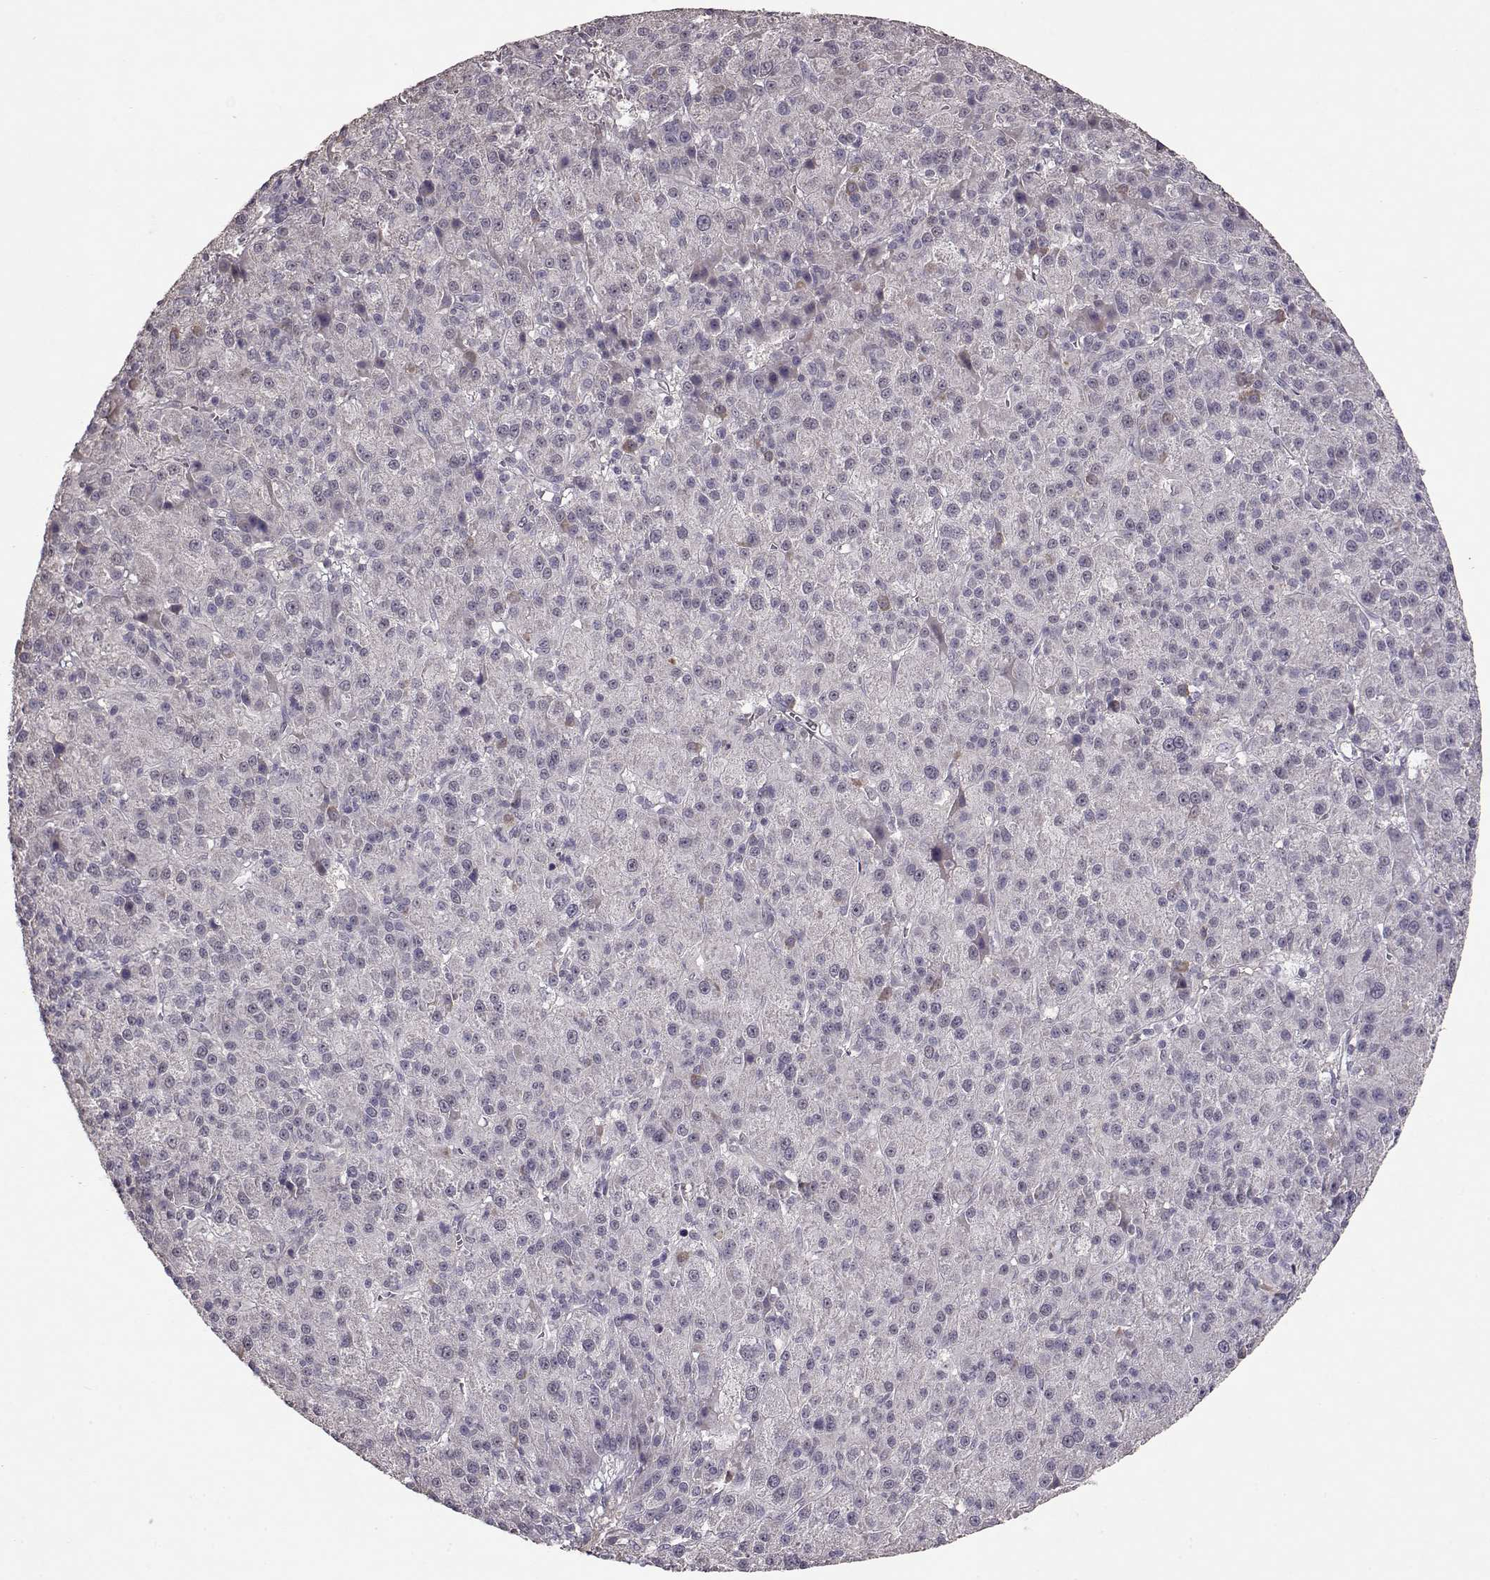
{"staining": {"intensity": "negative", "quantity": "none", "location": "none"}, "tissue": "liver cancer", "cell_type": "Tumor cells", "image_type": "cancer", "snomed": [{"axis": "morphology", "description": "Carcinoma, Hepatocellular, NOS"}, {"axis": "topography", "description": "Liver"}], "caption": "IHC image of neoplastic tissue: liver hepatocellular carcinoma stained with DAB (3,3'-diaminobenzidine) displays no significant protein positivity in tumor cells.", "gene": "PMCH", "patient": {"sex": "female", "age": 60}}